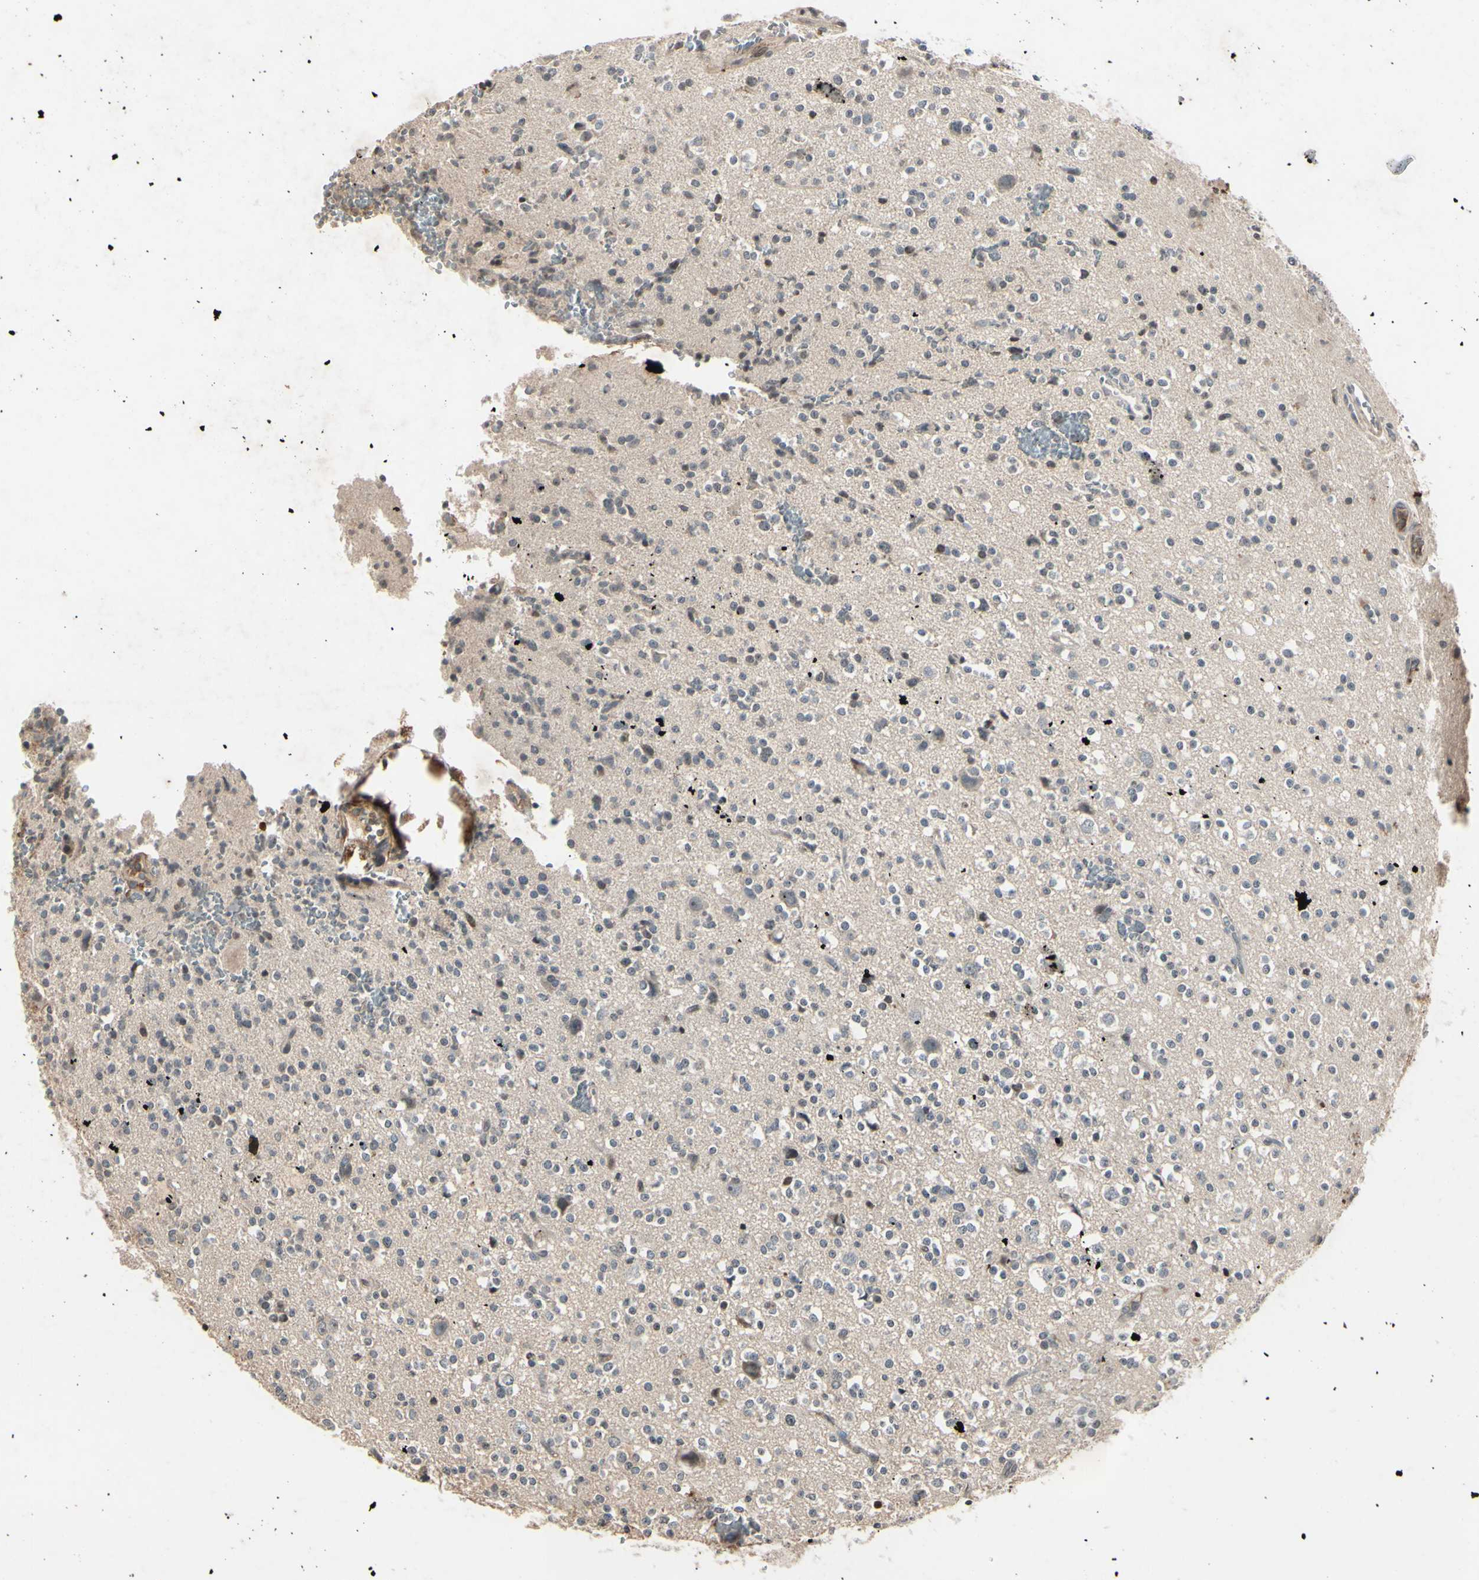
{"staining": {"intensity": "negative", "quantity": "none", "location": "none"}, "tissue": "glioma", "cell_type": "Tumor cells", "image_type": "cancer", "snomed": [{"axis": "morphology", "description": "Glioma, malignant, High grade"}, {"axis": "topography", "description": "Brain"}], "caption": "High magnification brightfield microscopy of glioma stained with DAB (brown) and counterstained with hematoxylin (blue): tumor cells show no significant positivity.", "gene": "AEBP1", "patient": {"sex": "male", "age": 47}}